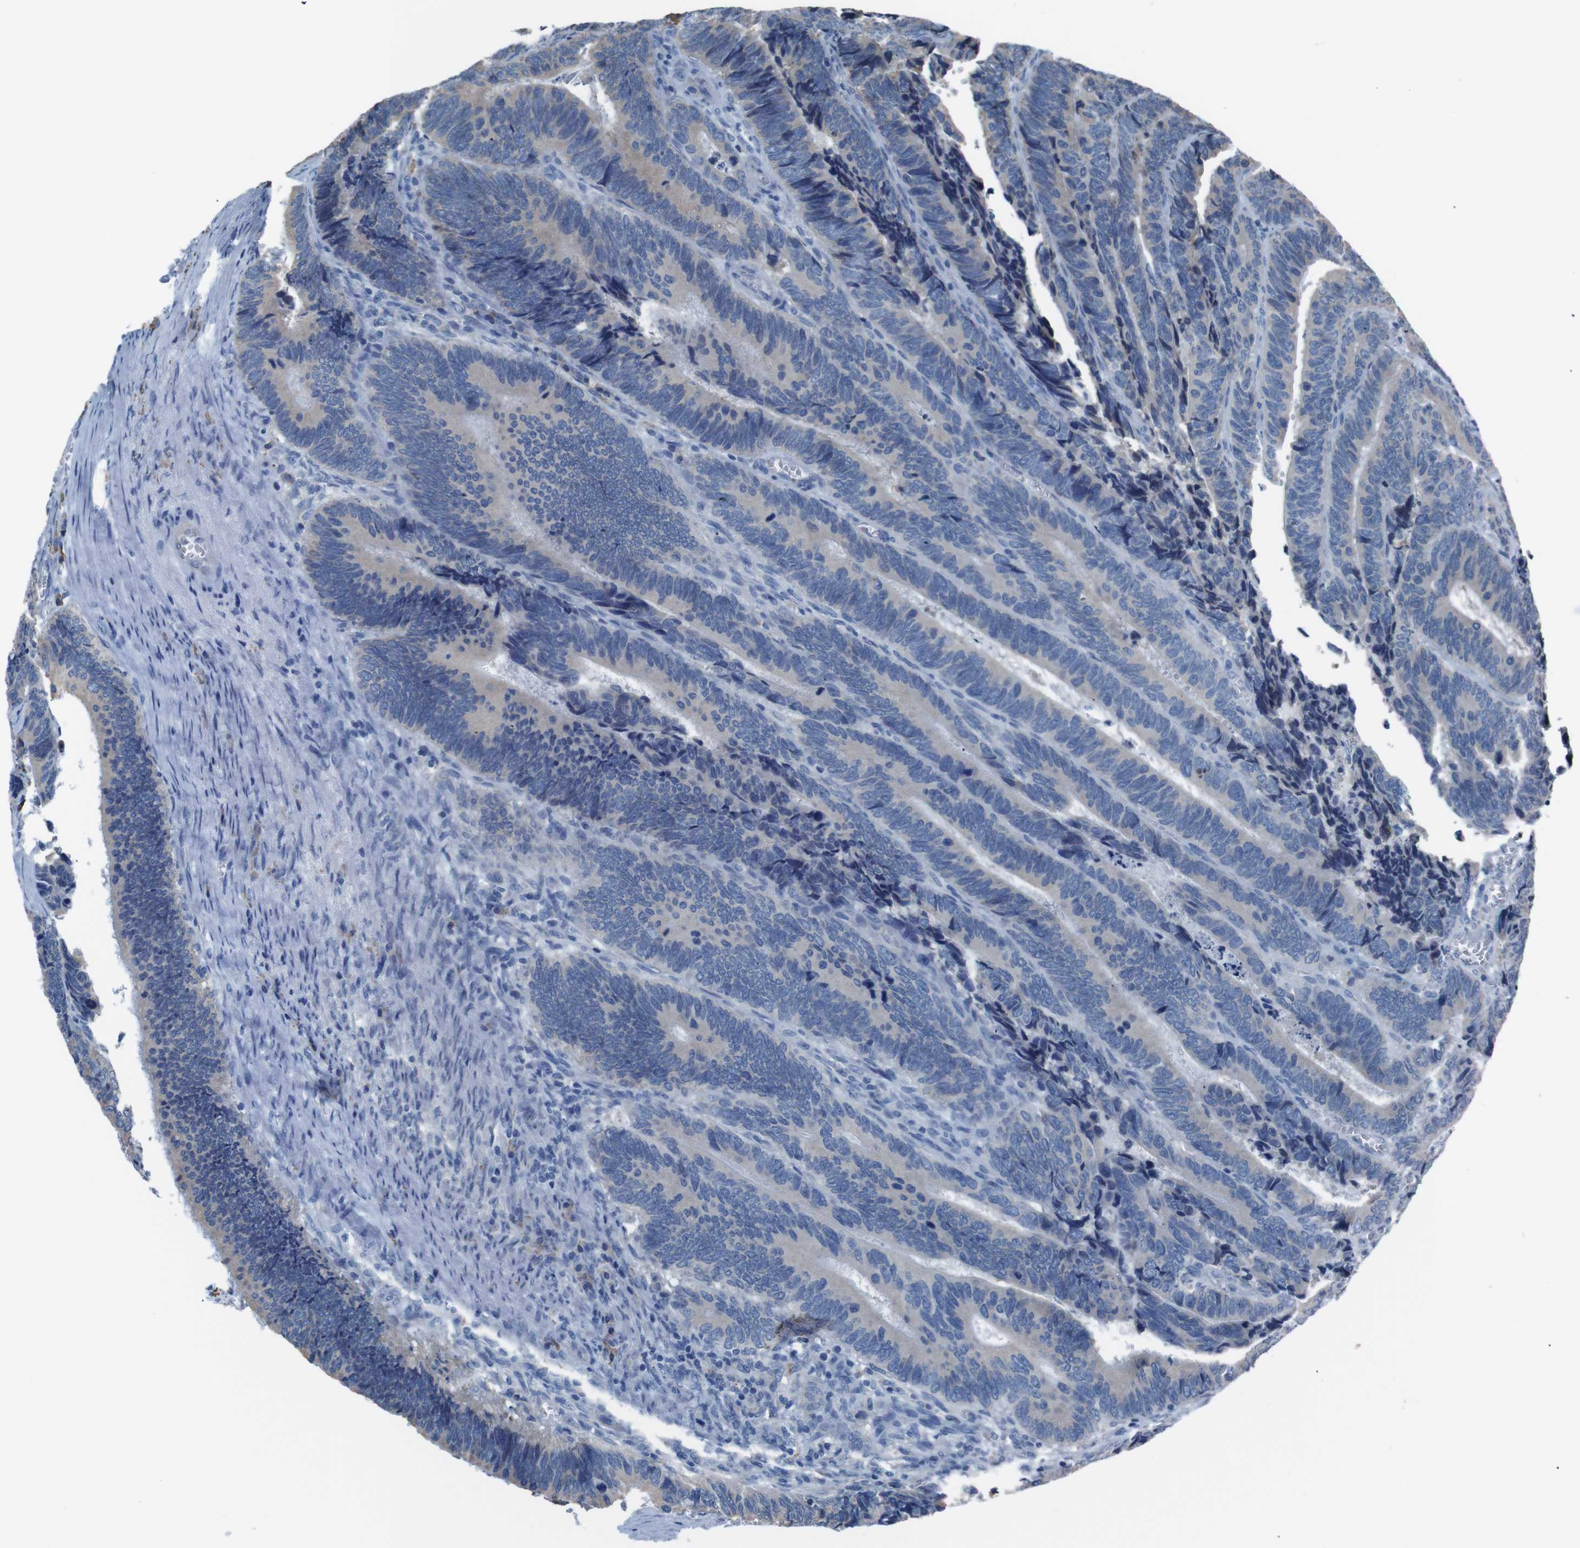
{"staining": {"intensity": "weak", "quantity": ">75%", "location": "cytoplasmic/membranous"}, "tissue": "colorectal cancer", "cell_type": "Tumor cells", "image_type": "cancer", "snomed": [{"axis": "morphology", "description": "Adenocarcinoma, NOS"}, {"axis": "topography", "description": "Colon"}], "caption": "A low amount of weak cytoplasmic/membranous positivity is seen in about >75% of tumor cells in colorectal cancer (adenocarcinoma) tissue. (Brightfield microscopy of DAB IHC at high magnification).", "gene": "SIGMAR1", "patient": {"sex": "male", "age": 72}}